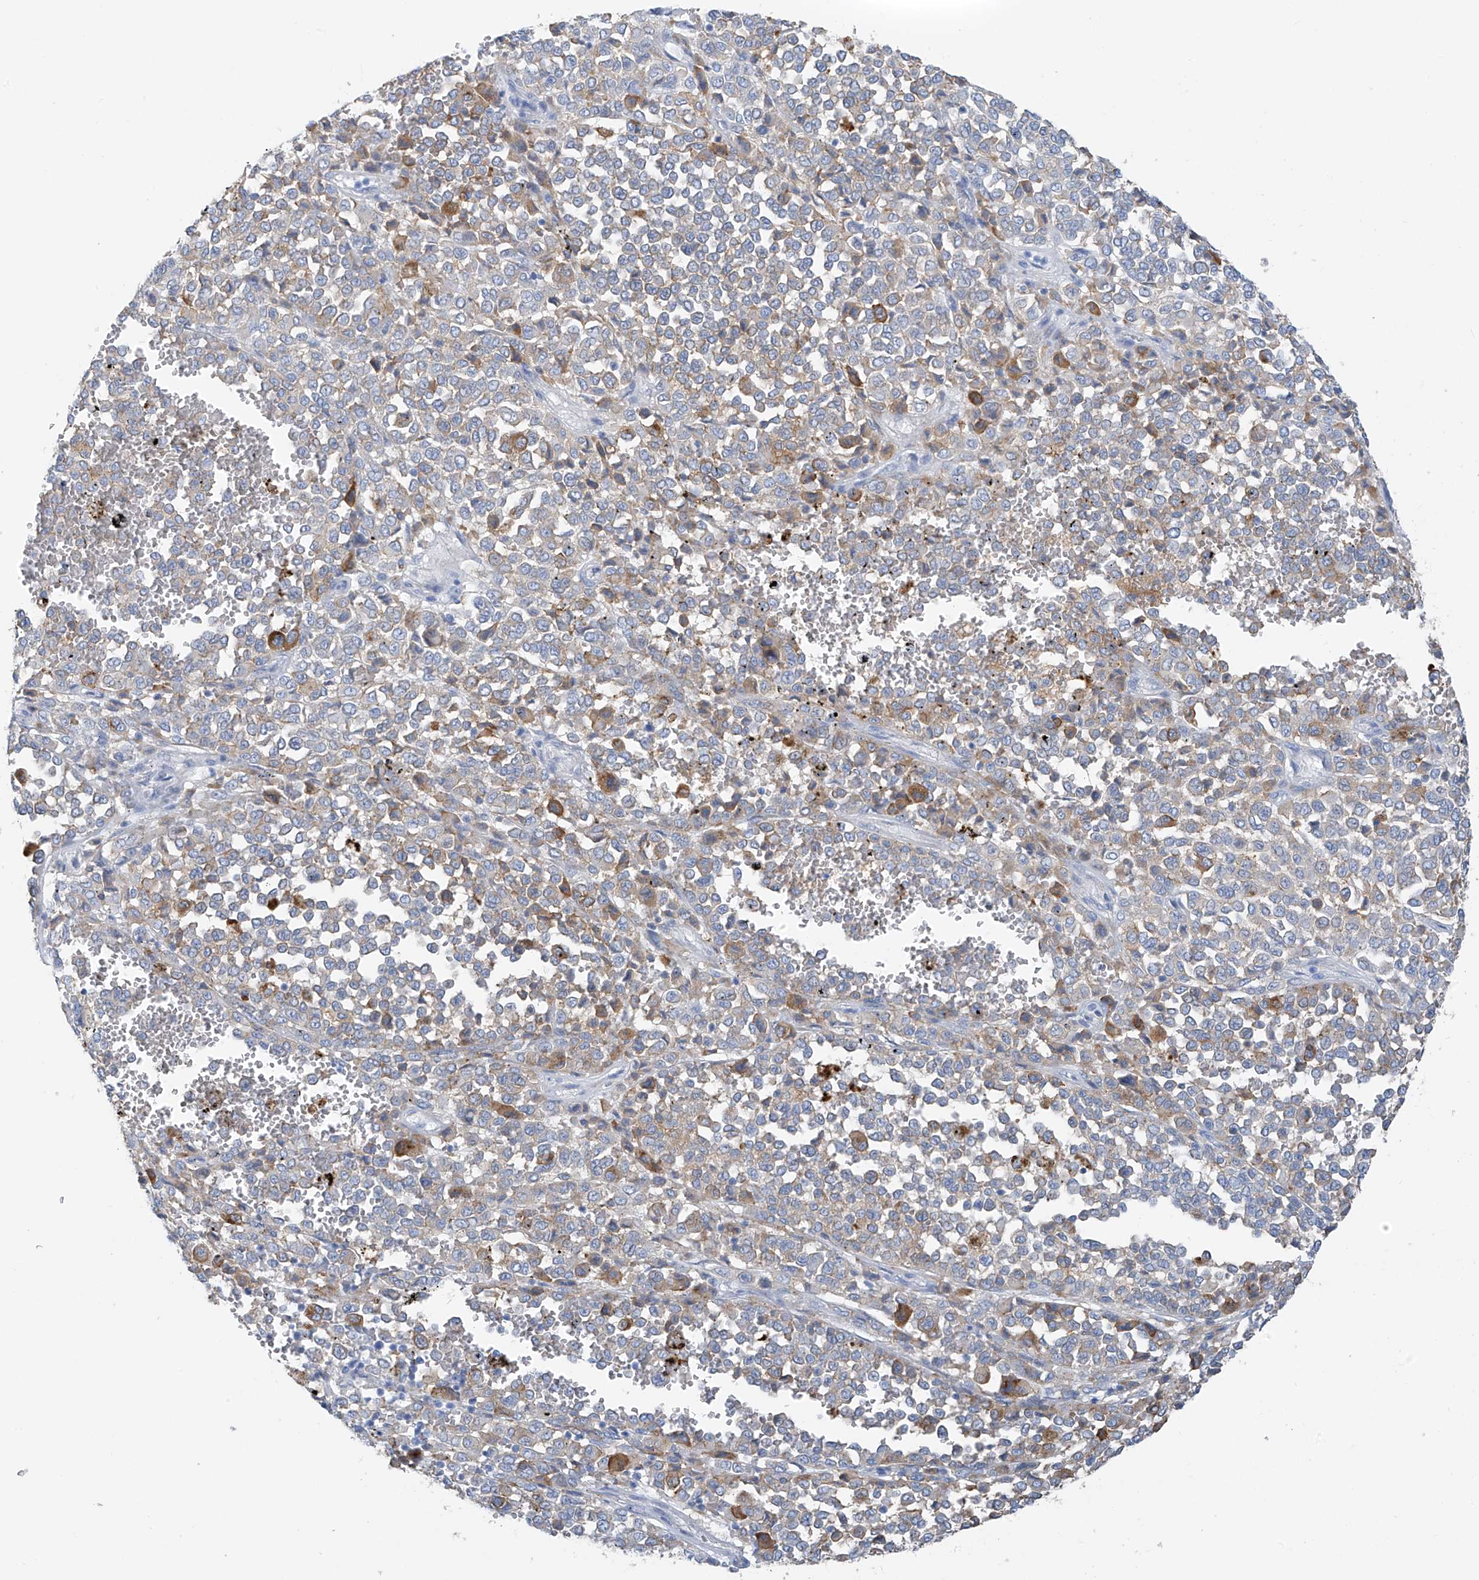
{"staining": {"intensity": "moderate", "quantity": "<25%", "location": "cytoplasmic/membranous"}, "tissue": "melanoma", "cell_type": "Tumor cells", "image_type": "cancer", "snomed": [{"axis": "morphology", "description": "Malignant melanoma, Metastatic site"}, {"axis": "topography", "description": "Pancreas"}], "caption": "A brown stain shows moderate cytoplasmic/membranous expression of a protein in human malignant melanoma (metastatic site) tumor cells.", "gene": "GLMP", "patient": {"sex": "female", "age": 30}}